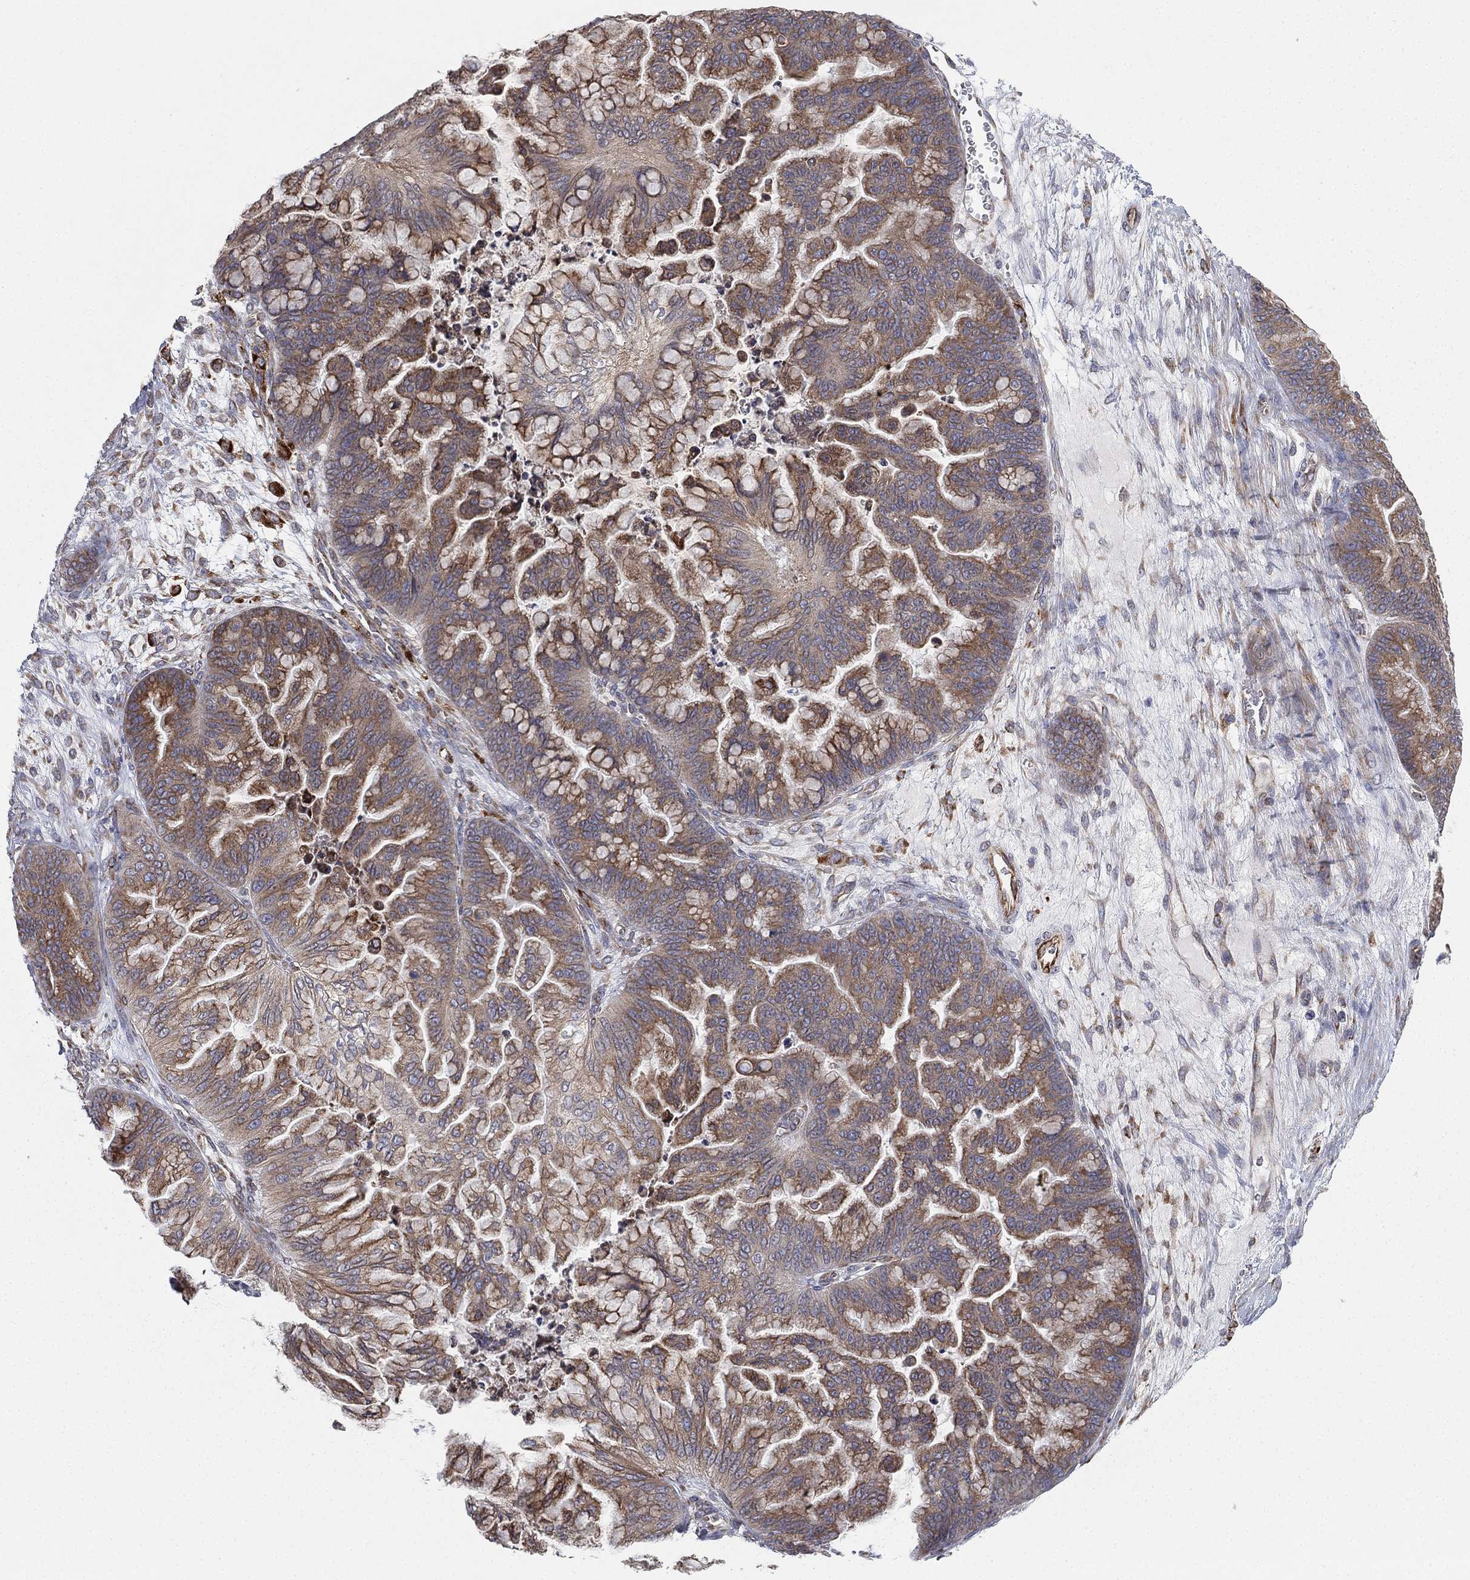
{"staining": {"intensity": "moderate", "quantity": "25%-75%", "location": "cytoplasmic/membranous"}, "tissue": "ovarian cancer", "cell_type": "Tumor cells", "image_type": "cancer", "snomed": [{"axis": "morphology", "description": "Cystadenocarcinoma, mucinous, NOS"}, {"axis": "topography", "description": "Ovary"}], "caption": "Immunohistochemical staining of ovarian cancer (mucinous cystadenocarcinoma) reveals medium levels of moderate cytoplasmic/membranous positivity in about 25%-75% of tumor cells. (DAB IHC, brown staining for protein, blue staining for nuclei).", "gene": "CYB5B", "patient": {"sex": "female", "age": 67}}